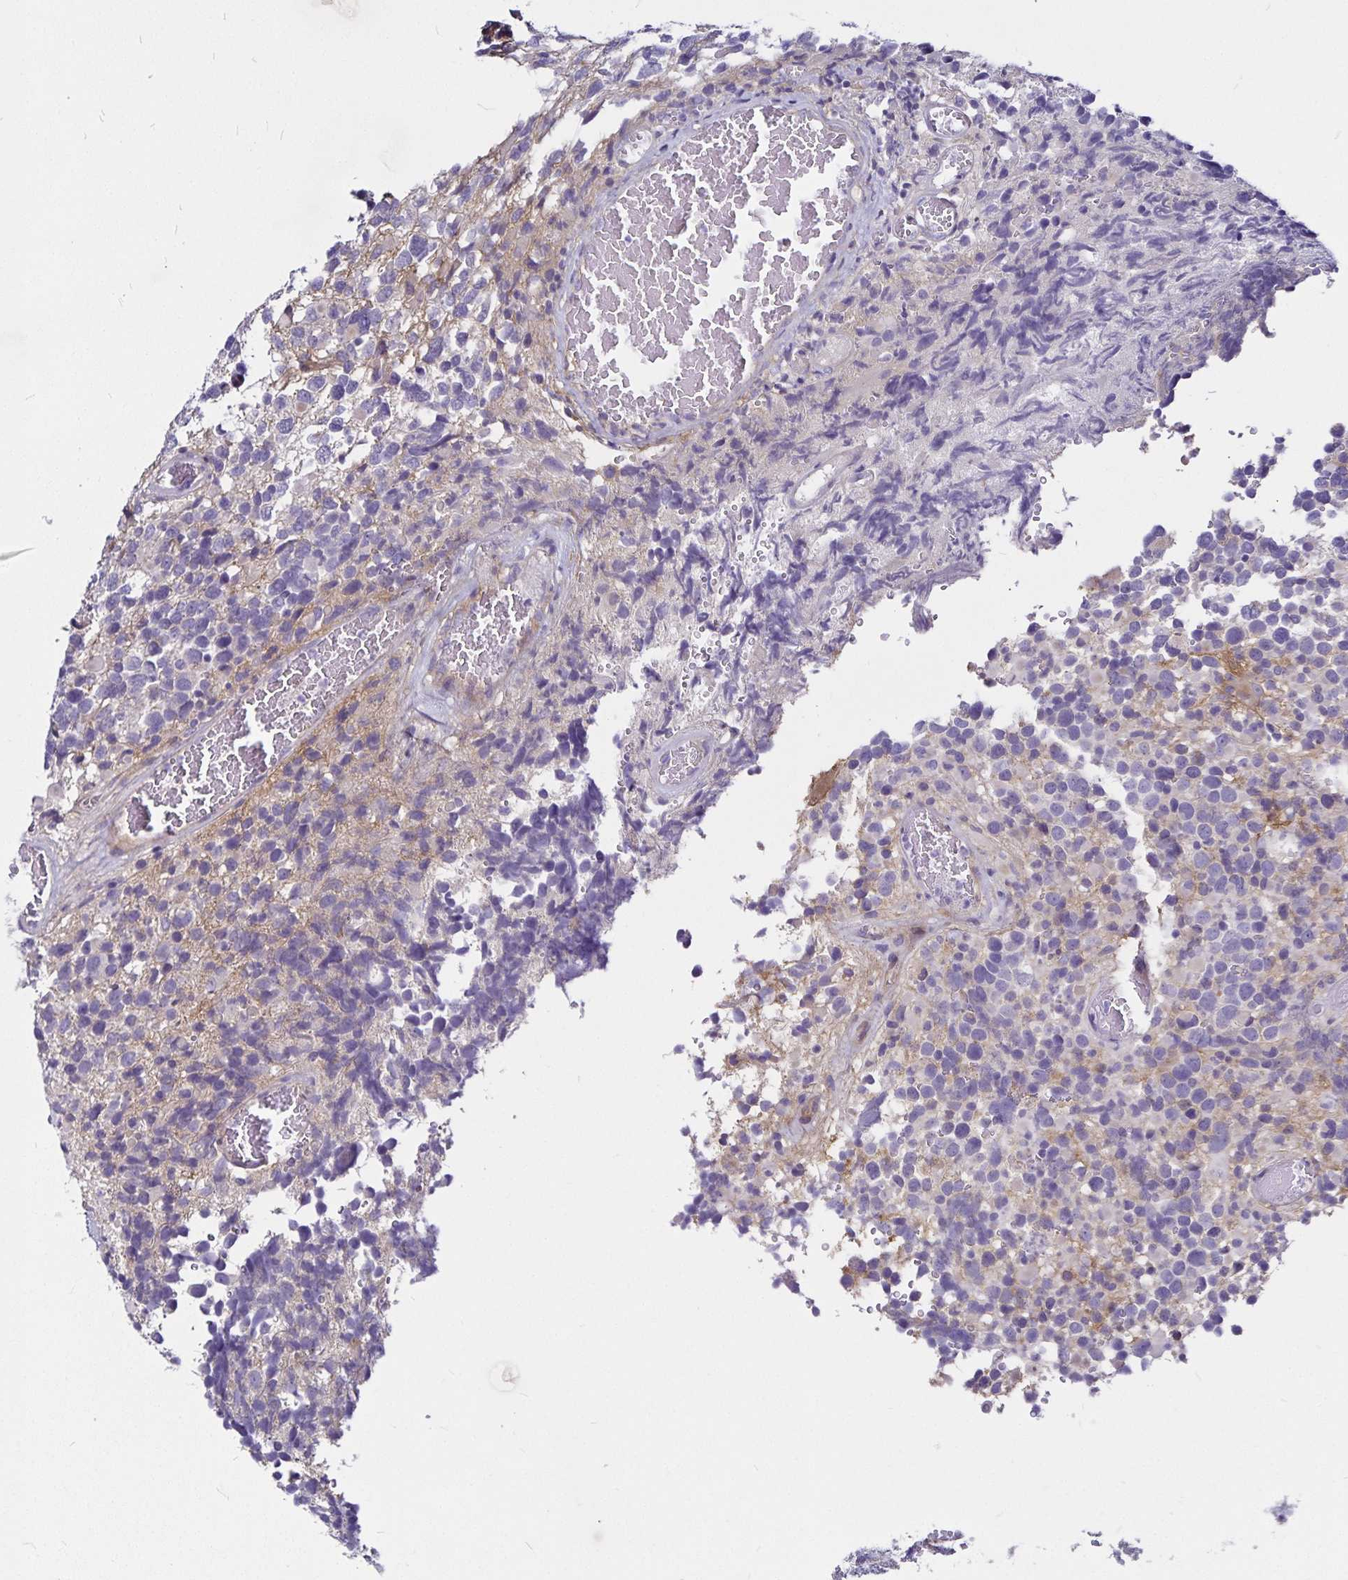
{"staining": {"intensity": "negative", "quantity": "none", "location": "none"}, "tissue": "glioma", "cell_type": "Tumor cells", "image_type": "cancer", "snomed": [{"axis": "morphology", "description": "Glioma, malignant, High grade"}, {"axis": "topography", "description": "Brain"}], "caption": "Immunohistochemistry (IHC) of human malignant glioma (high-grade) reveals no positivity in tumor cells.", "gene": "GNG12", "patient": {"sex": "female", "age": 40}}